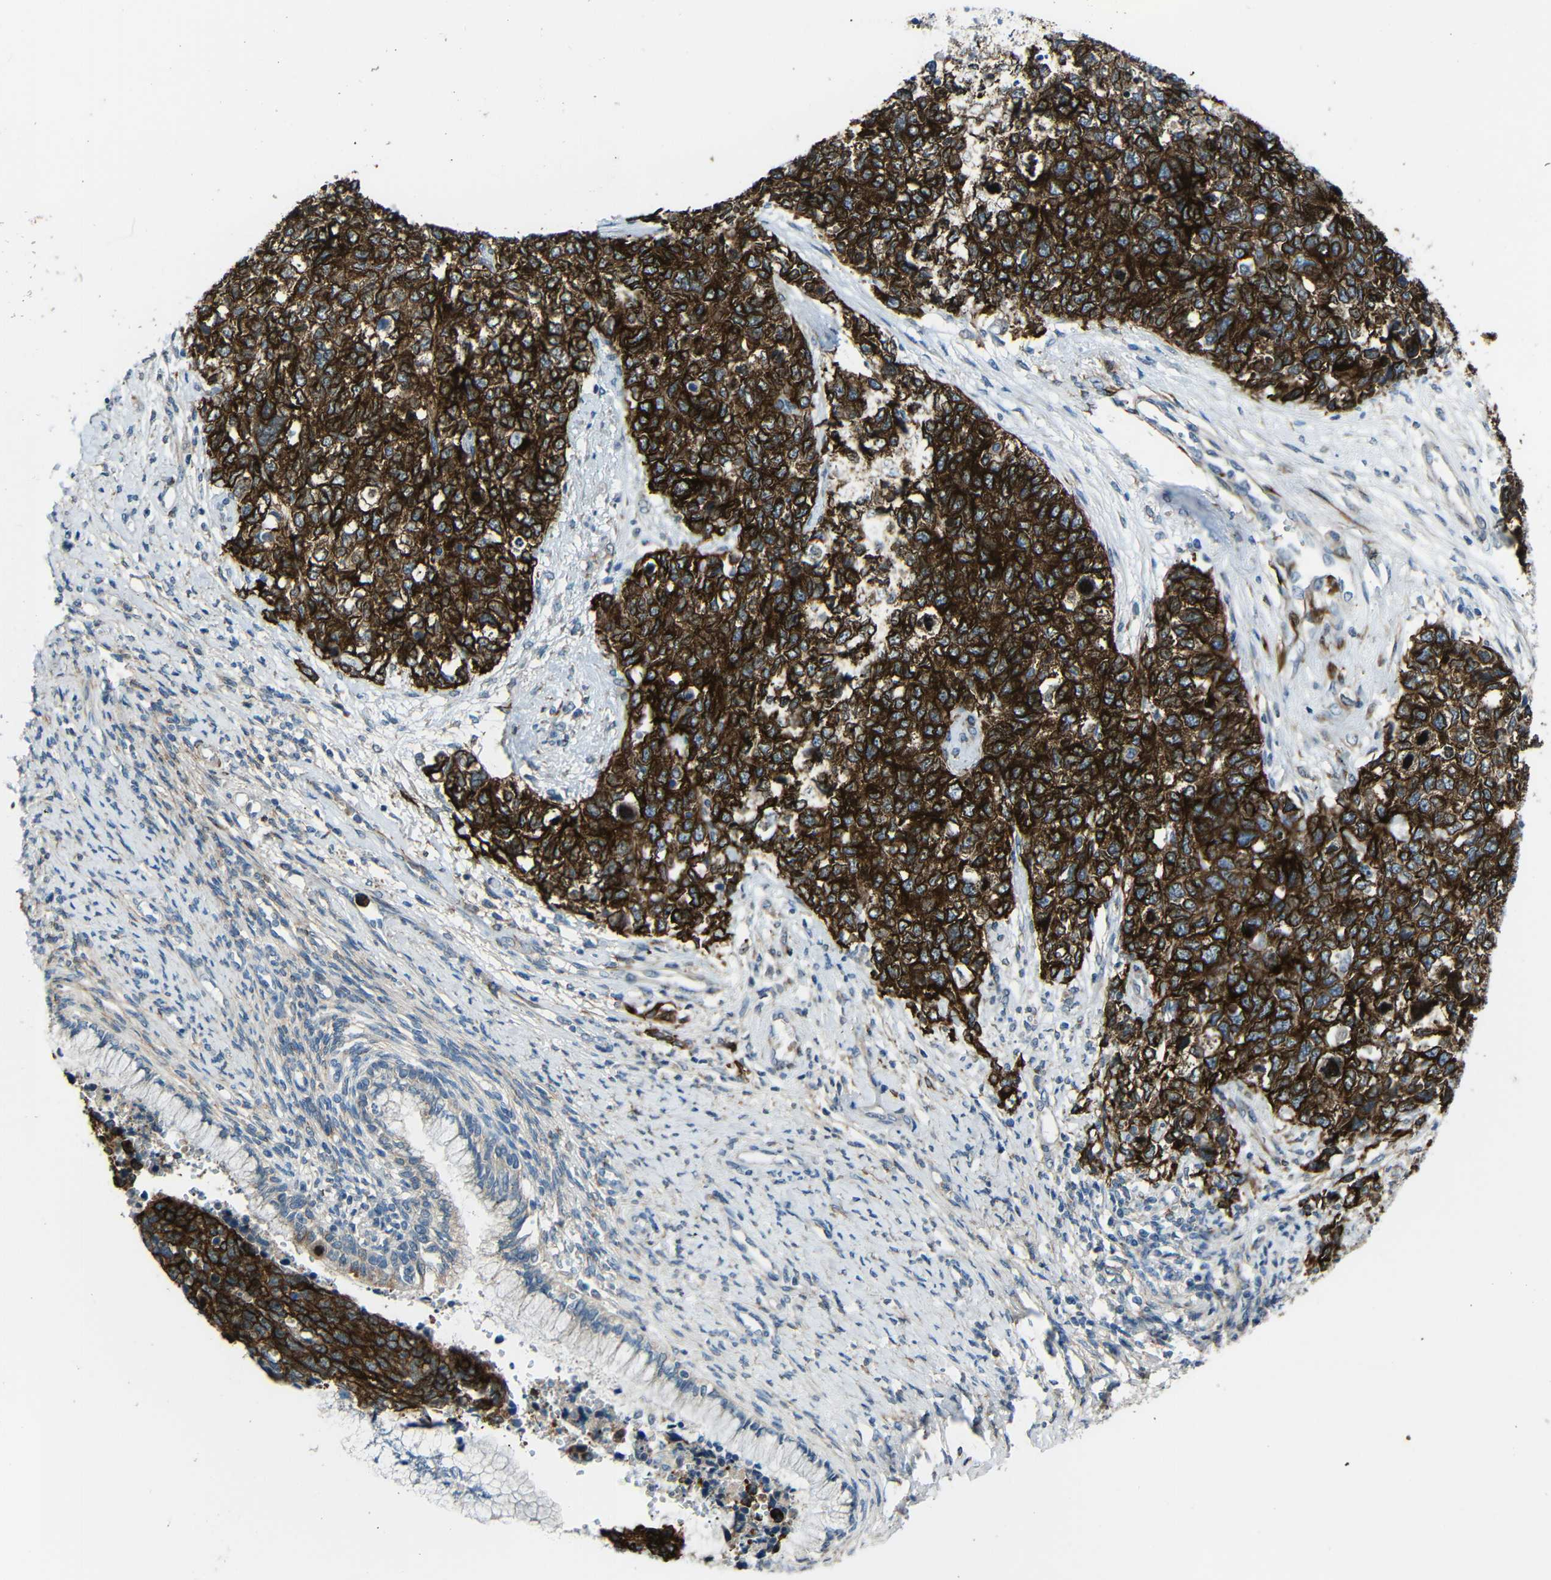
{"staining": {"intensity": "strong", "quantity": ">75%", "location": "cytoplasmic/membranous"}, "tissue": "cervical cancer", "cell_type": "Tumor cells", "image_type": "cancer", "snomed": [{"axis": "morphology", "description": "Squamous cell carcinoma, NOS"}, {"axis": "topography", "description": "Cervix"}], "caption": "Cervical cancer (squamous cell carcinoma) tissue shows strong cytoplasmic/membranous expression in about >75% of tumor cells, visualized by immunohistochemistry.", "gene": "DCLK1", "patient": {"sex": "female", "age": 63}}